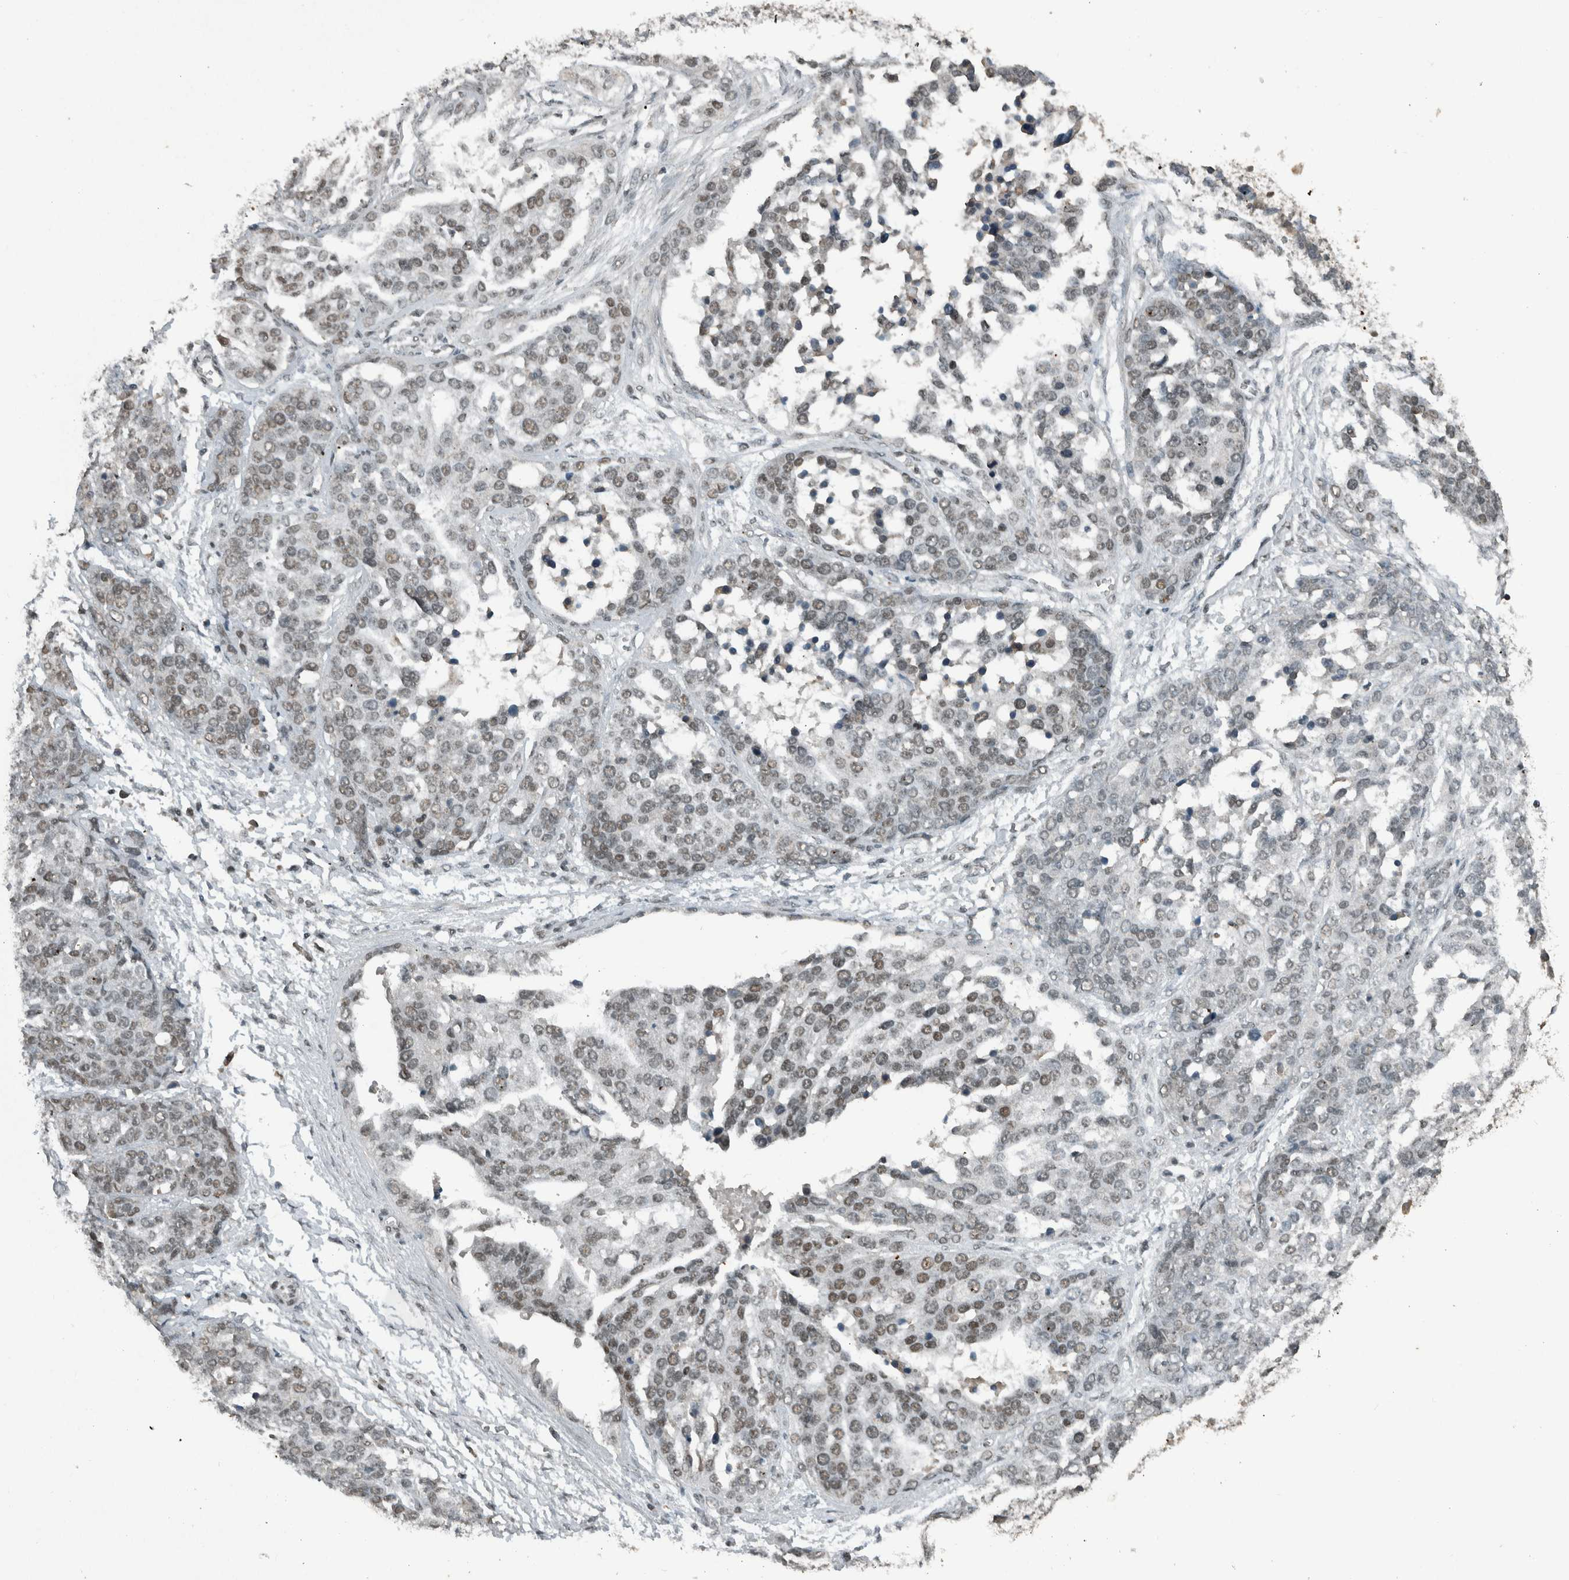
{"staining": {"intensity": "weak", "quantity": ">75%", "location": "nuclear"}, "tissue": "ovarian cancer", "cell_type": "Tumor cells", "image_type": "cancer", "snomed": [{"axis": "morphology", "description": "Cystadenocarcinoma, serous, NOS"}, {"axis": "topography", "description": "Ovary"}], "caption": "Protein positivity by immunohistochemistry (IHC) demonstrates weak nuclear positivity in approximately >75% of tumor cells in serous cystadenocarcinoma (ovarian). (Brightfield microscopy of DAB IHC at high magnification).", "gene": "ZNF24", "patient": {"sex": "female", "age": 44}}